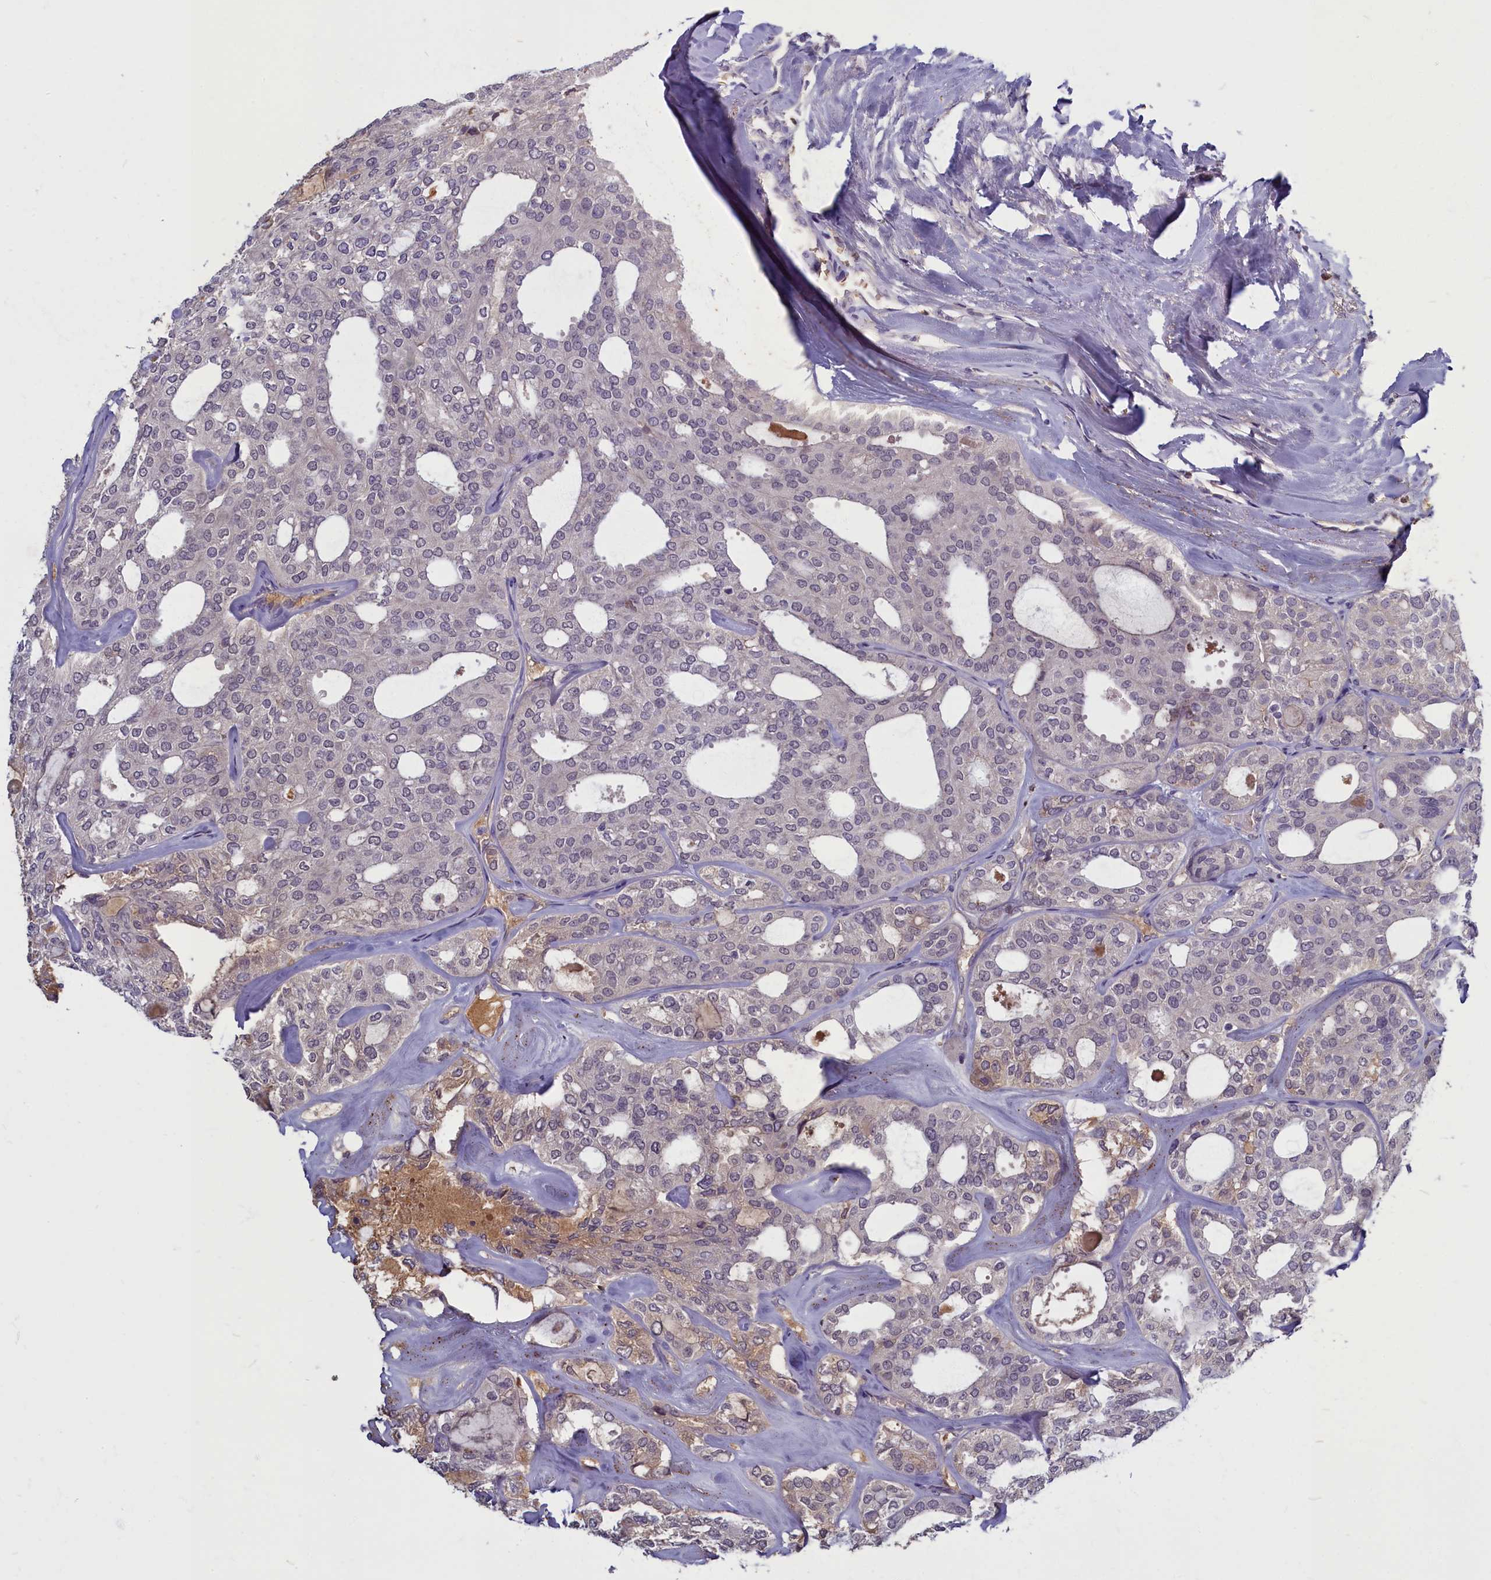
{"staining": {"intensity": "negative", "quantity": "none", "location": "none"}, "tissue": "thyroid cancer", "cell_type": "Tumor cells", "image_type": "cancer", "snomed": [{"axis": "morphology", "description": "Follicular adenoma carcinoma, NOS"}, {"axis": "topography", "description": "Thyroid gland"}], "caption": "Immunohistochemistry of human thyroid cancer (follicular adenoma carcinoma) shows no staining in tumor cells.", "gene": "SV2C", "patient": {"sex": "male", "age": 75}}